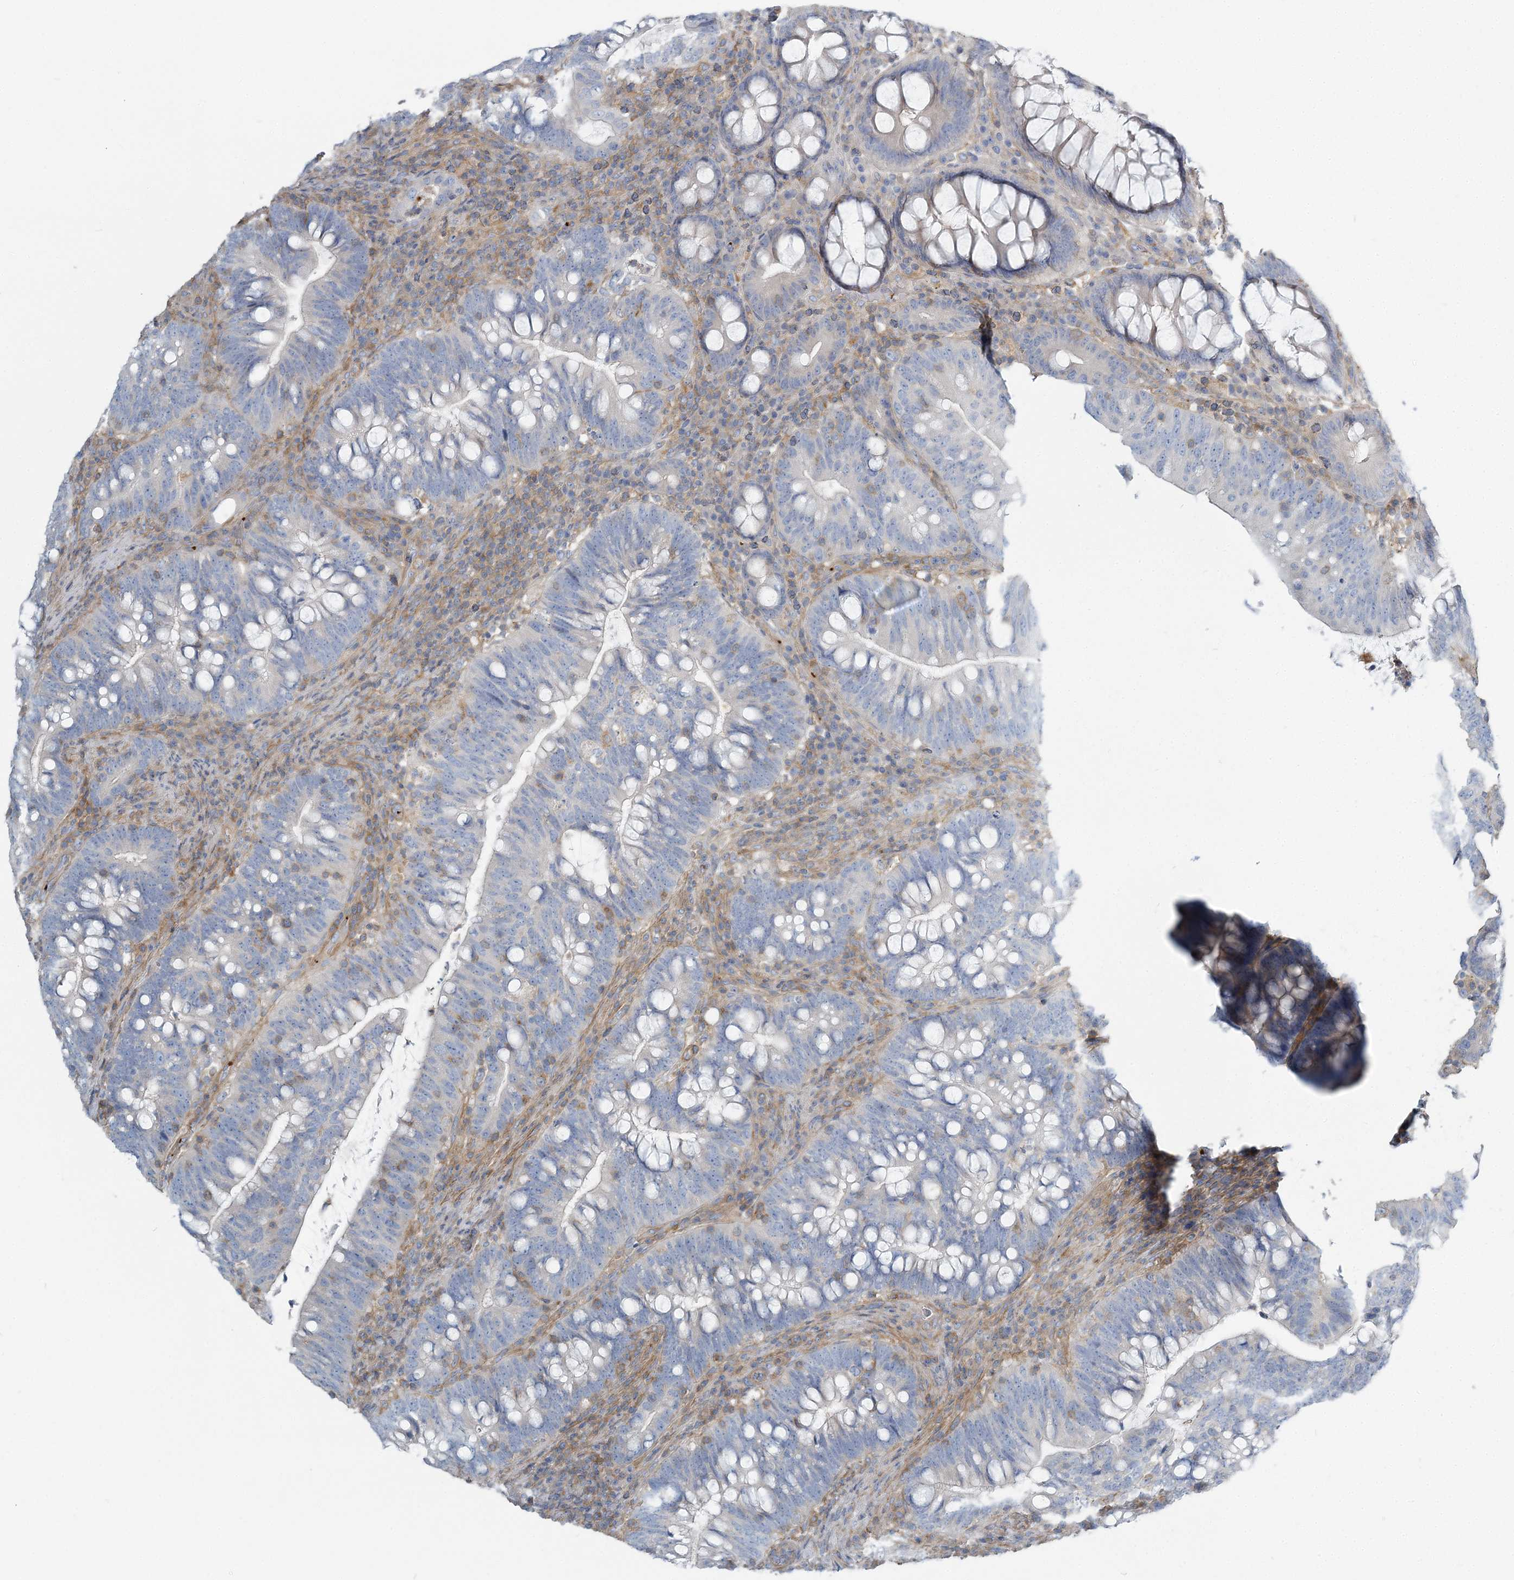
{"staining": {"intensity": "negative", "quantity": "none", "location": "none"}, "tissue": "colorectal cancer", "cell_type": "Tumor cells", "image_type": "cancer", "snomed": [{"axis": "morphology", "description": "Adenocarcinoma, NOS"}, {"axis": "topography", "description": "Colon"}], "caption": "High power microscopy micrograph of an IHC micrograph of colorectal adenocarcinoma, revealing no significant staining in tumor cells.", "gene": "CUEDC2", "patient": {"sex": "female", "age": 66}}